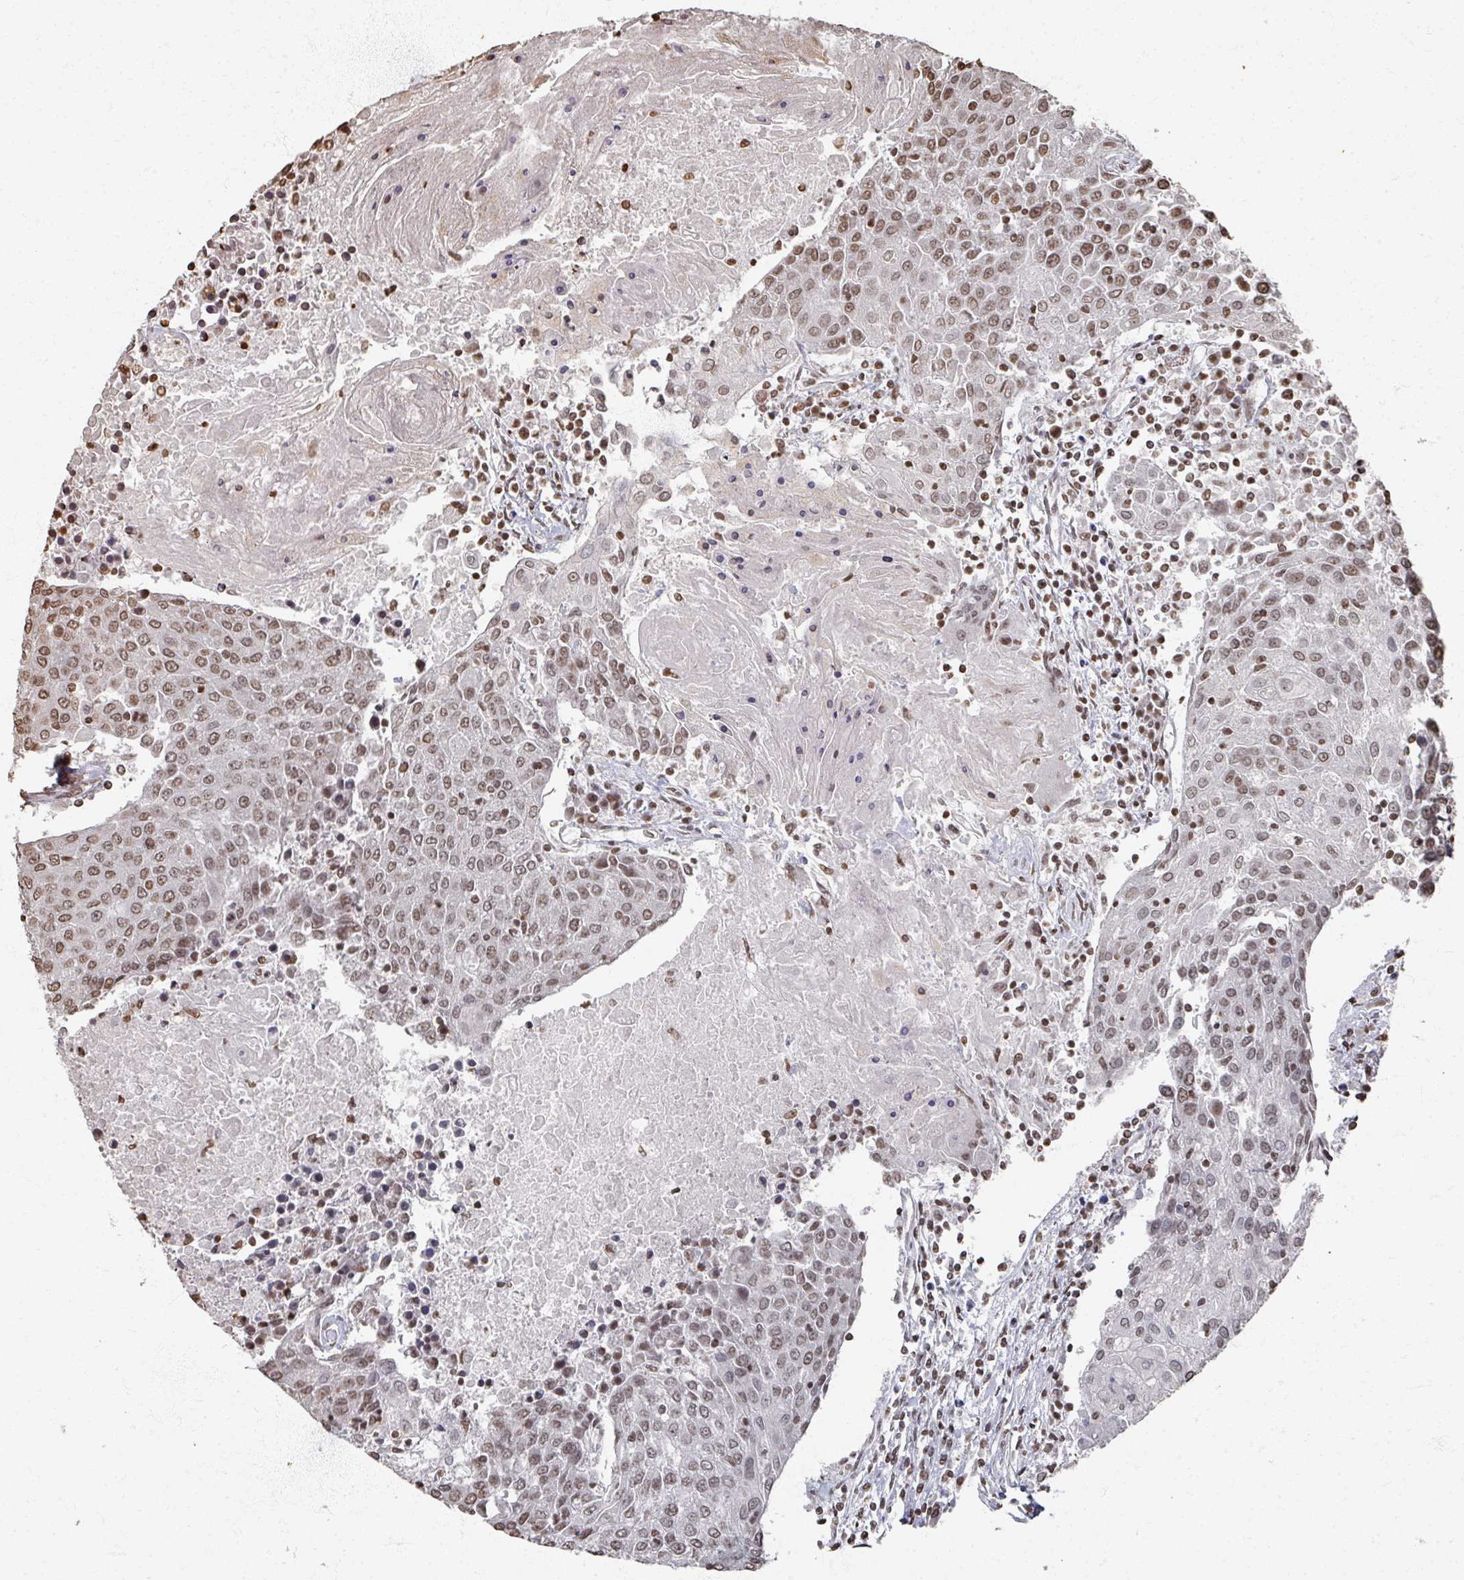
{"staining": {"intensity": "moderate", "quantity": ">75%", "location": "nuclear"}, "tissue": "urothelial cancer", "cell_type": "Tumor cells", "image_type": "cancer", "snomed": [{"axis": "morphology", "description": "Urothelial carcinoma, High grade"}, {"axis": "topography", "description": "Urinary bladder"}], "caption": "DAB immunohistochemical staining of high-grade urothelial carcinoma shows moderate nuclear protein expression in approximately >75% of tumor cells.", "gene": "DCUN1D5", "patient": {"sex": "female", "age": 85}}